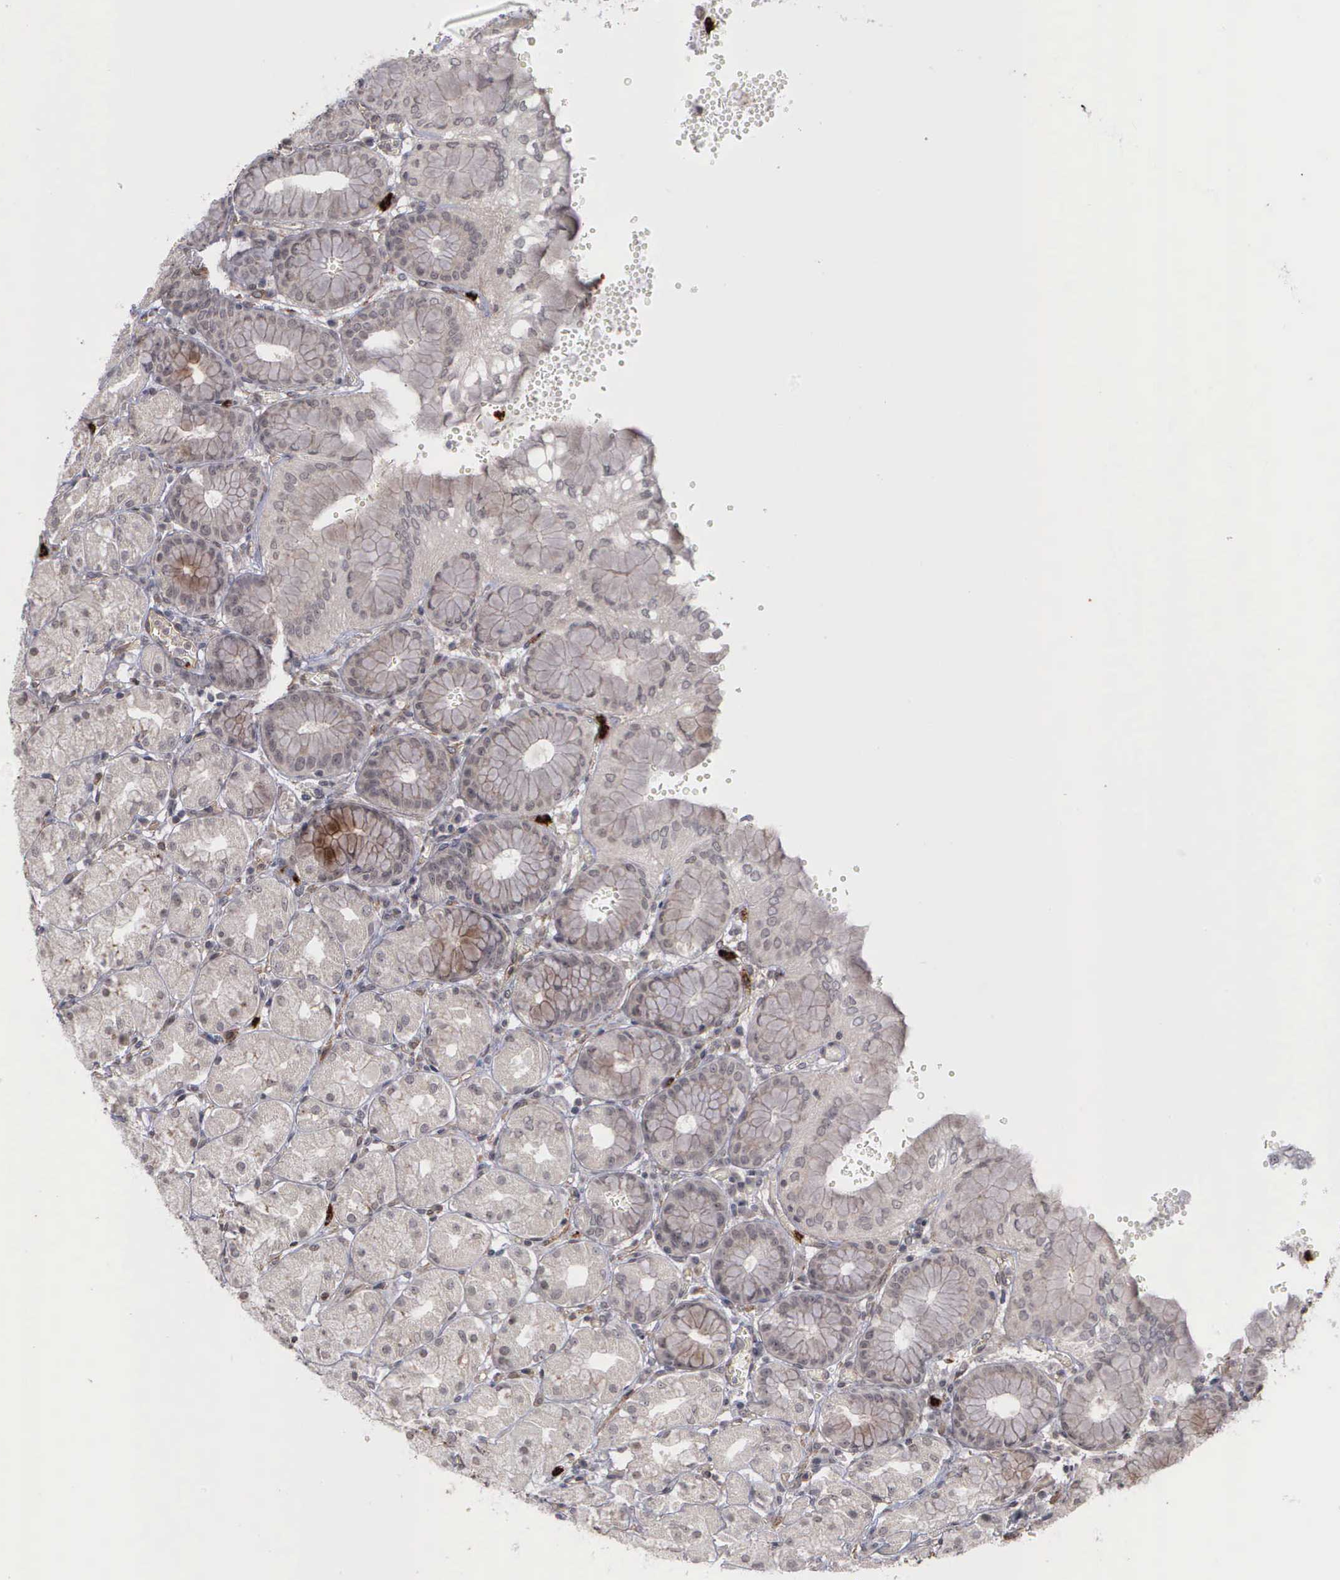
{"staining": {"intensity": "strong", "quantity": "25%-75%", "location": "cytoplasmic/membranous"}, "tissue": "stomach", "cell_type": "Glandular cells", "image_type": "normal", "snomed": [{"axis": "morphology", "description": "Normal tissue, NOS"}, {"axis": "topography", "description": "Stomach, upper"}, {"axis": "topography", "description": "Stomach"}], "caption": "Immunohistochemistry histopathology image of unremarkable human stomach stained for a protein (brown), which exhibits high levels of strong cytoplasmic/membranous expression in about 25%-75% of glandular cells.", "gene": "MMP9", "patient": {"sex": "male", "age": 76}}